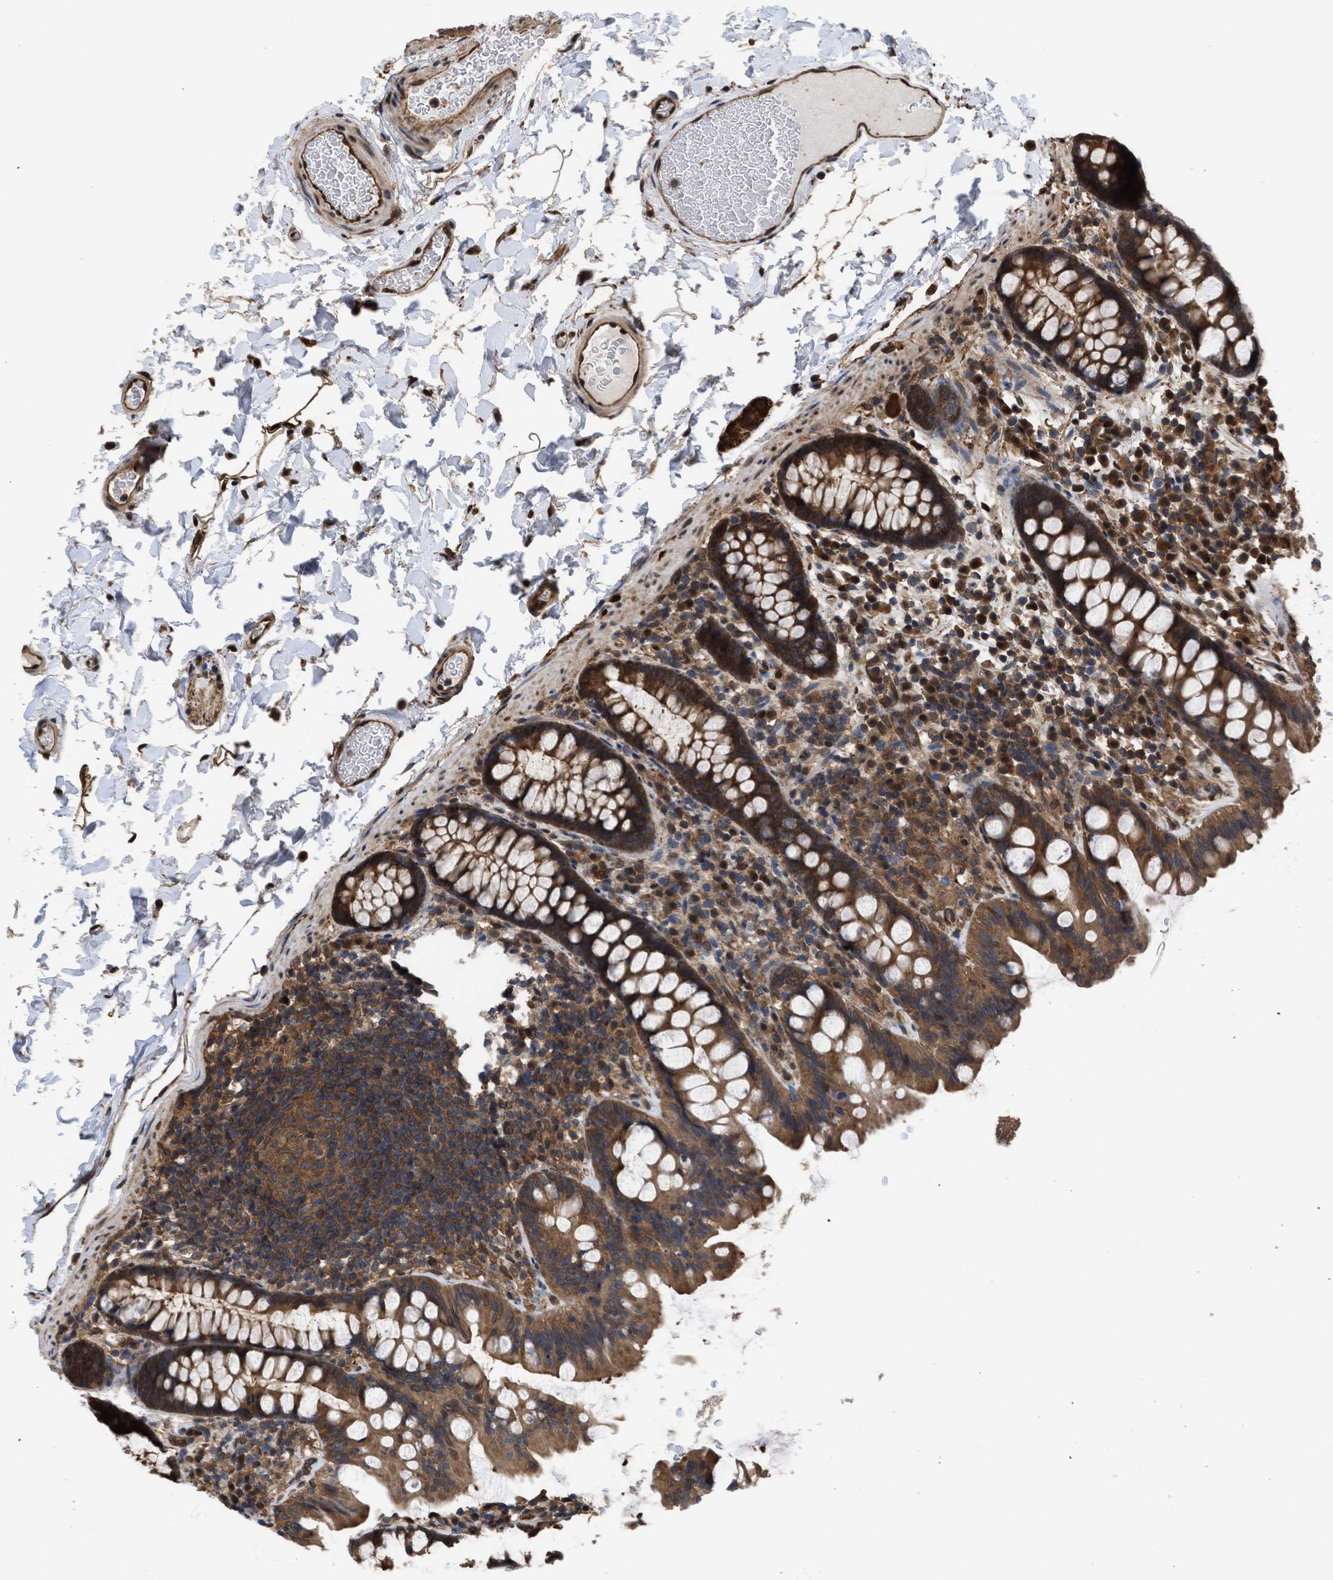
{"staining": {"intensity": "strong", "quantity": ">75%", "location": "cytoplasmic/membranous"}, "tissue": "colon", "cell_type": "Endothelial cells", "image_type": "normal", "snomed": [{"axis": "morphology", "description": "Normal tissue, NOS"}, {"axis": "topography", "description": "Colon"}], "caption": "DAB (3,3'-diaminobenzidine) immunohistochemical staining of benign human colon demonstrates strong cytoplasmic/membranous protein staining in approximately >75% of endothelial cells.", "gene": "YWHAG", "patient": {"sex": "female", "age": 80}}